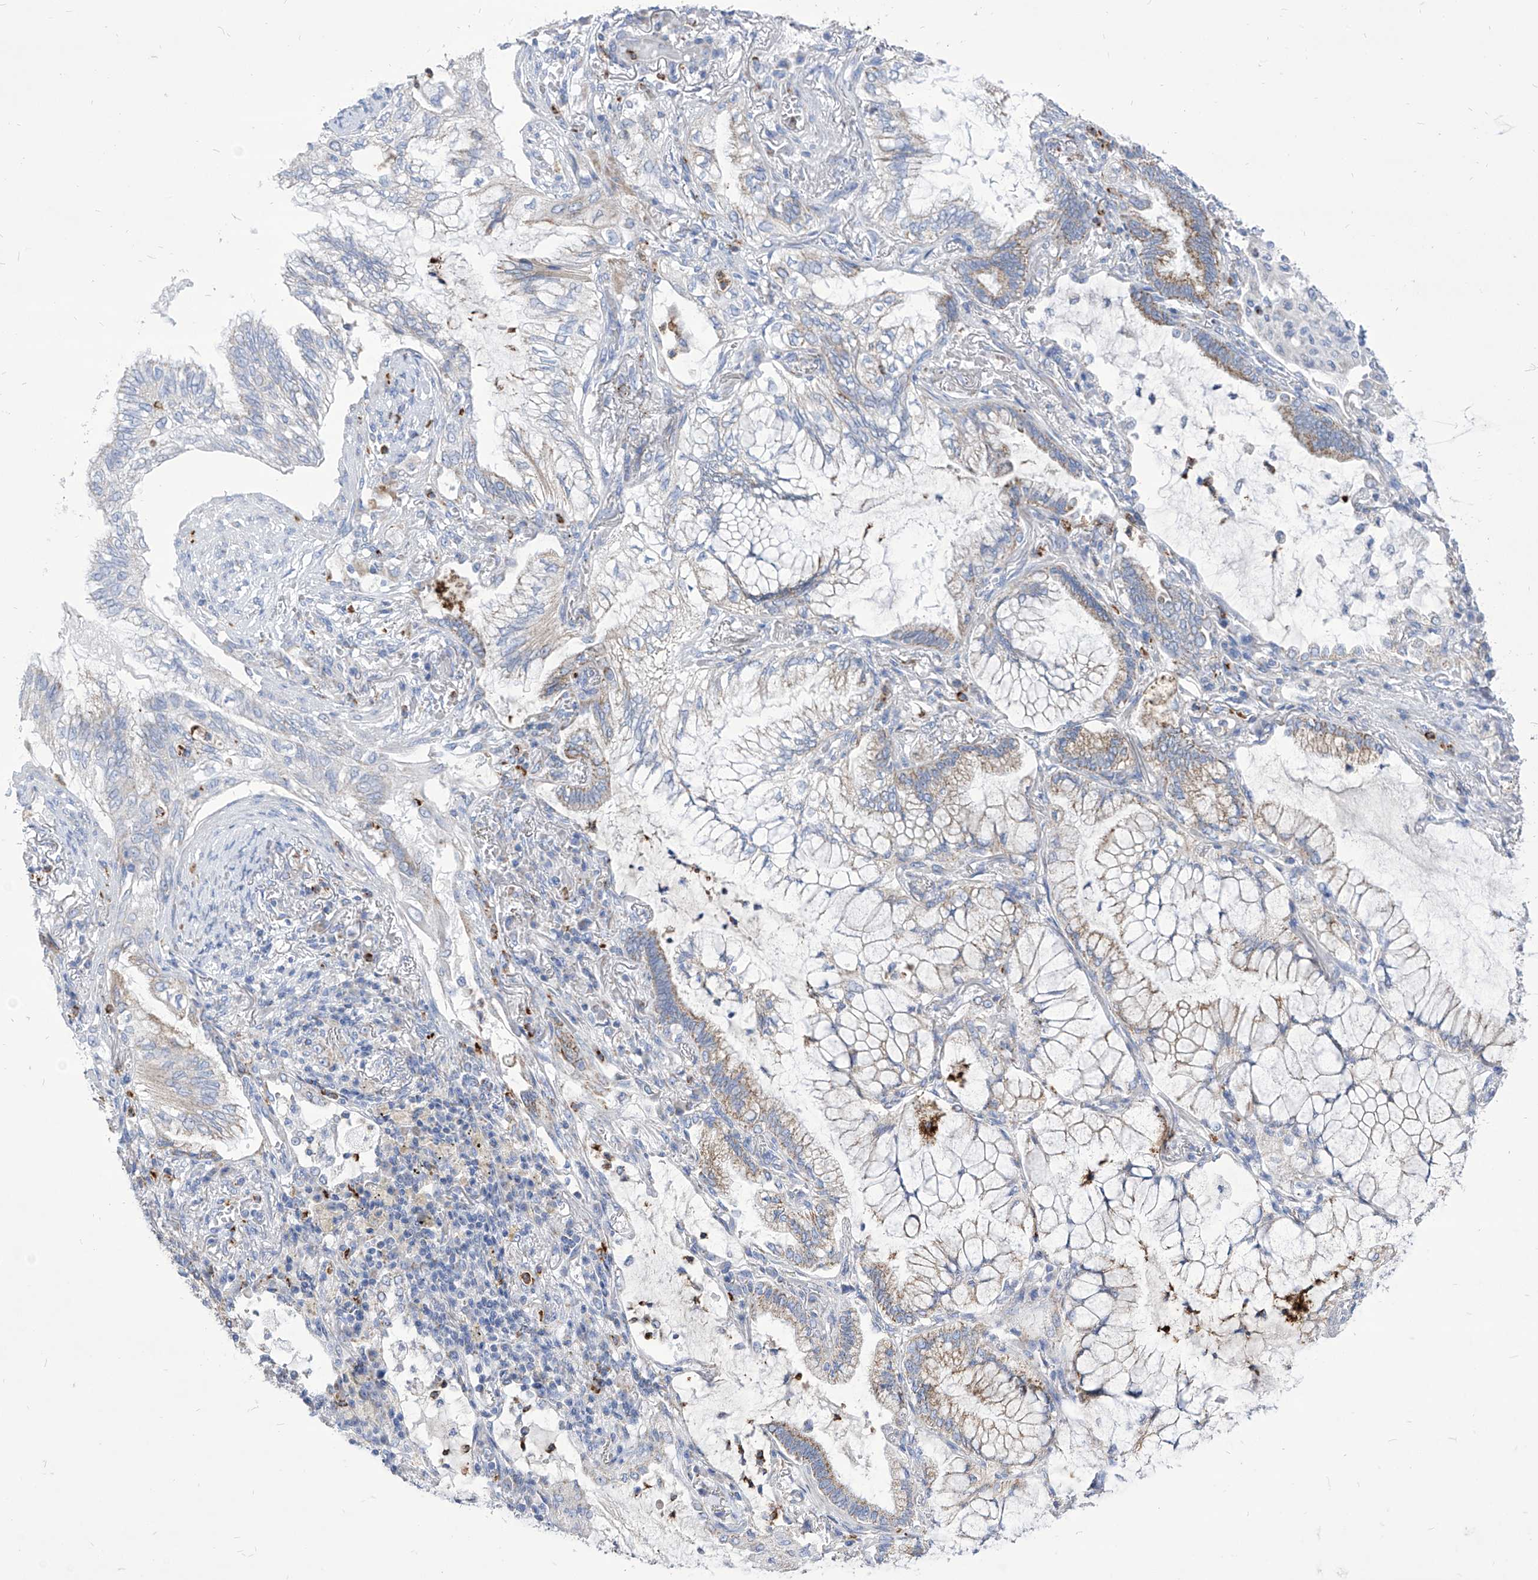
{"staining": {"intensity": "weak", "quantity": "<25%", "location": "cytoplasmic/membranous"}, "tissue": "lung cancer", "cell_type": "Tumor cells", "image_type": "cancer", "snomed": [{"axis": "morphology", "description": "Adenocarcinoma, NOS"}, {"axis": "topography", "description": "Lung"}], "caption": "Human lung adenocarcinoma stained for a protein using immunohistochemistry displays no positivity in tumor cells.", "gene": "COQ3", "patient": {"sex": "female", "age": 70}}